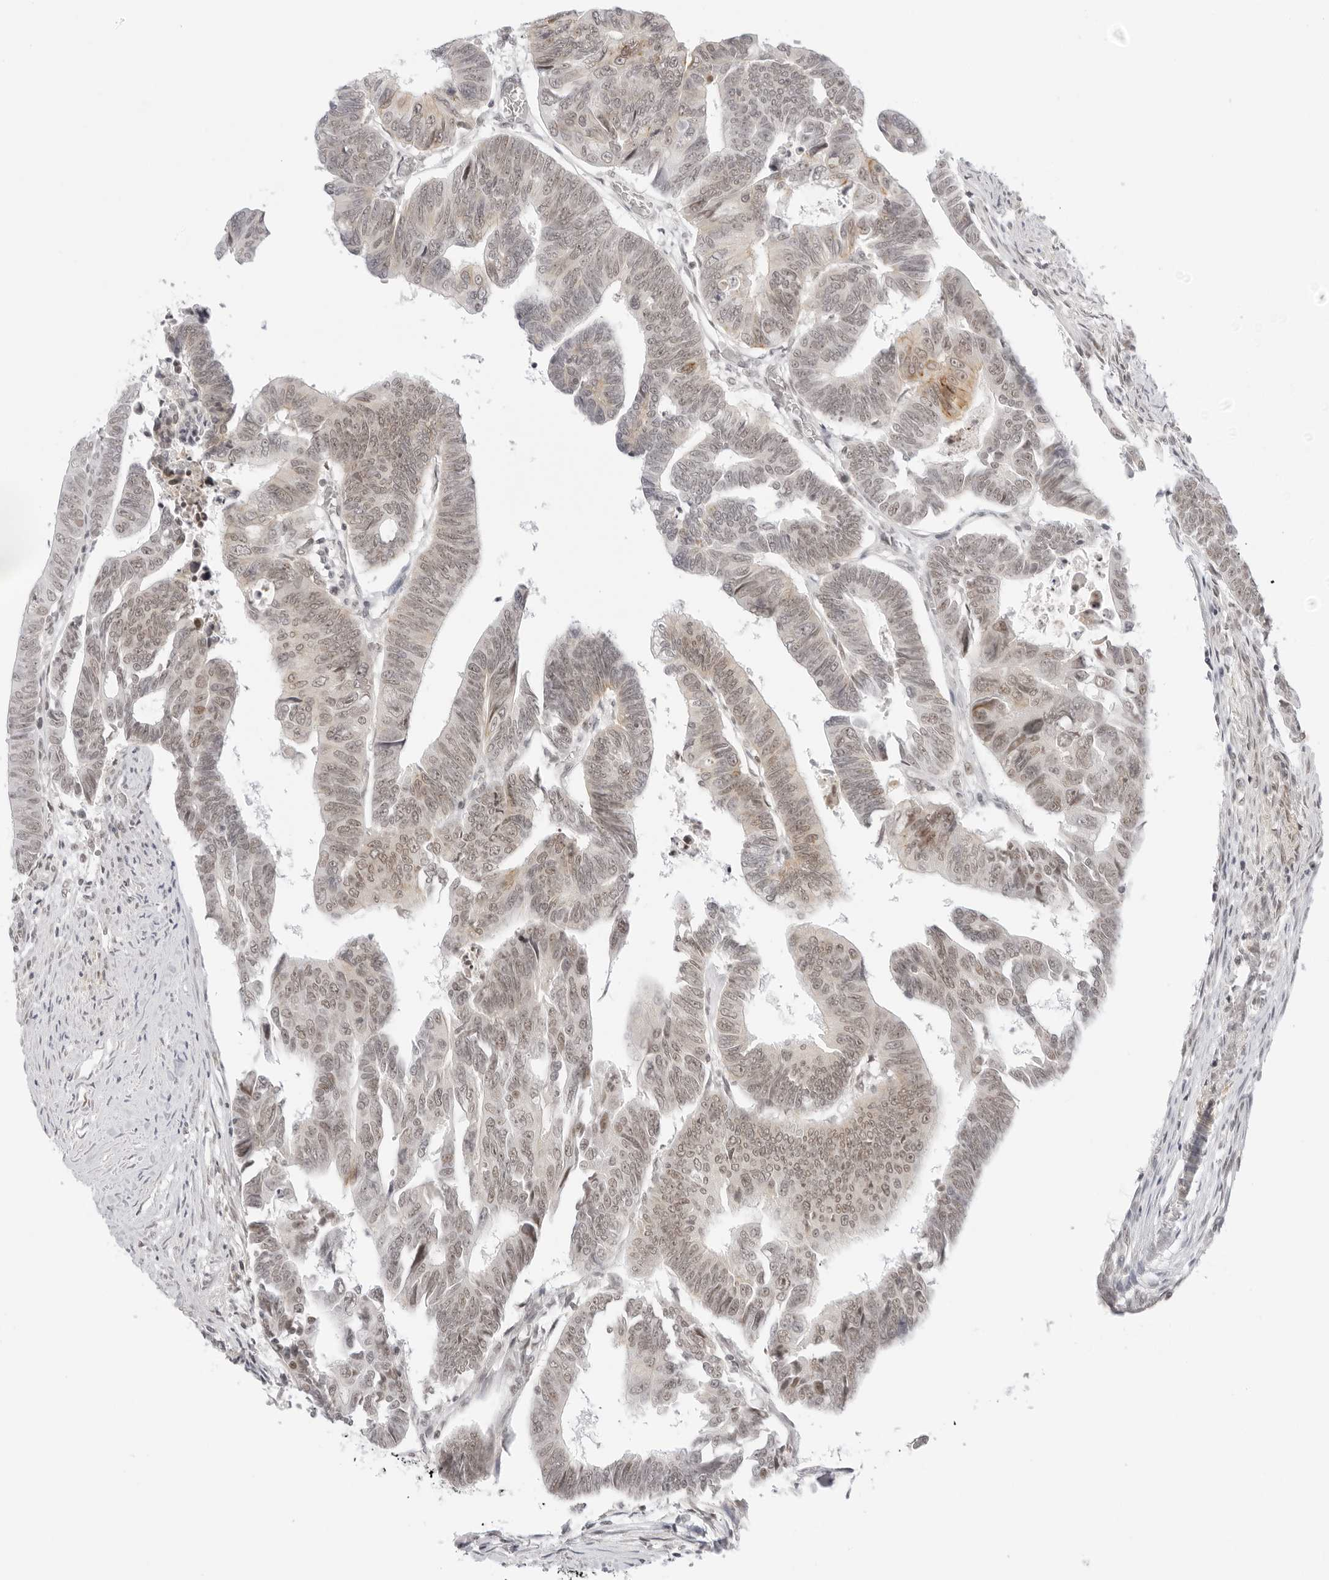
{"staining": {"intensity": "weak", "quantity": "25%-75%", "location": "nuclear"}, "tissue": "colorectal cancer", "cell_type": "Tumor cells", "image_type": "cancer", "snomed": [{"axis": "morphology", "description": "Adenocarcinoma, NOS"}, {"axis": "topography", "description": "Rectum"}], "caption": "Human colorectal cancer stained with a brown dye reveals weak nuclear positive staining in approximately 25%-75% of tumor cells.", "gene": "TCIM", "patient": {"sex": "female", "age": 65}}